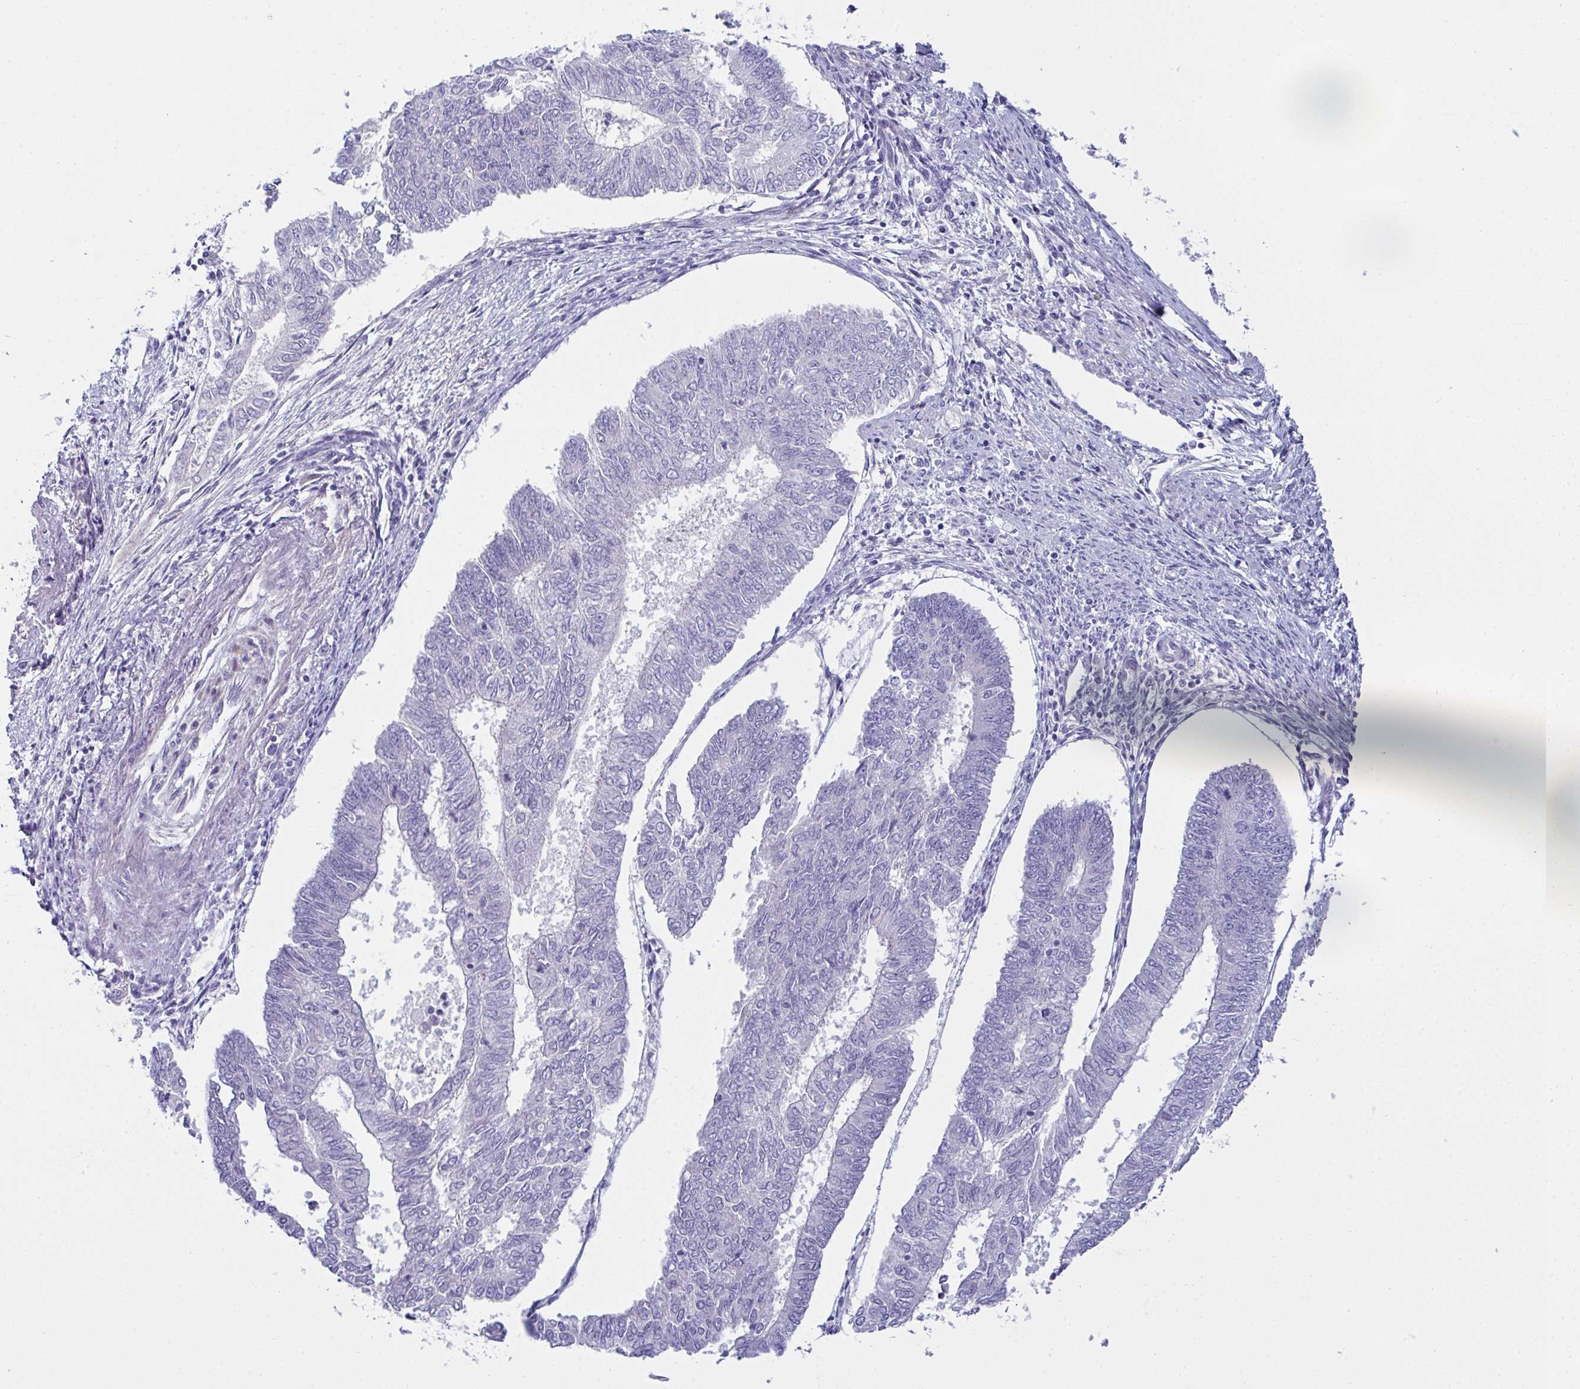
{"staining": {"intensity": "negative", "quantity": "none", "location": "none"}, "tissue": "endometrial cancer", "cell_type": "Tumor cells", "image_type": "cancer", "snomed": [{"axis": "morphology", "description": "Adenocarcinoma, NOS"}, {"axis": "topography", "description": "Endometrium"}], "caption": "Endometrial cancer was stained to show a protein in brown. There is no significant expression in tumor cells. (Stains: DAB IHC with hematoxylin counter stain, Microscopy: brightfield microscopy at high magnification).", "gene": "ZNF713", "patient": {"sex": "female", "age": 68}}